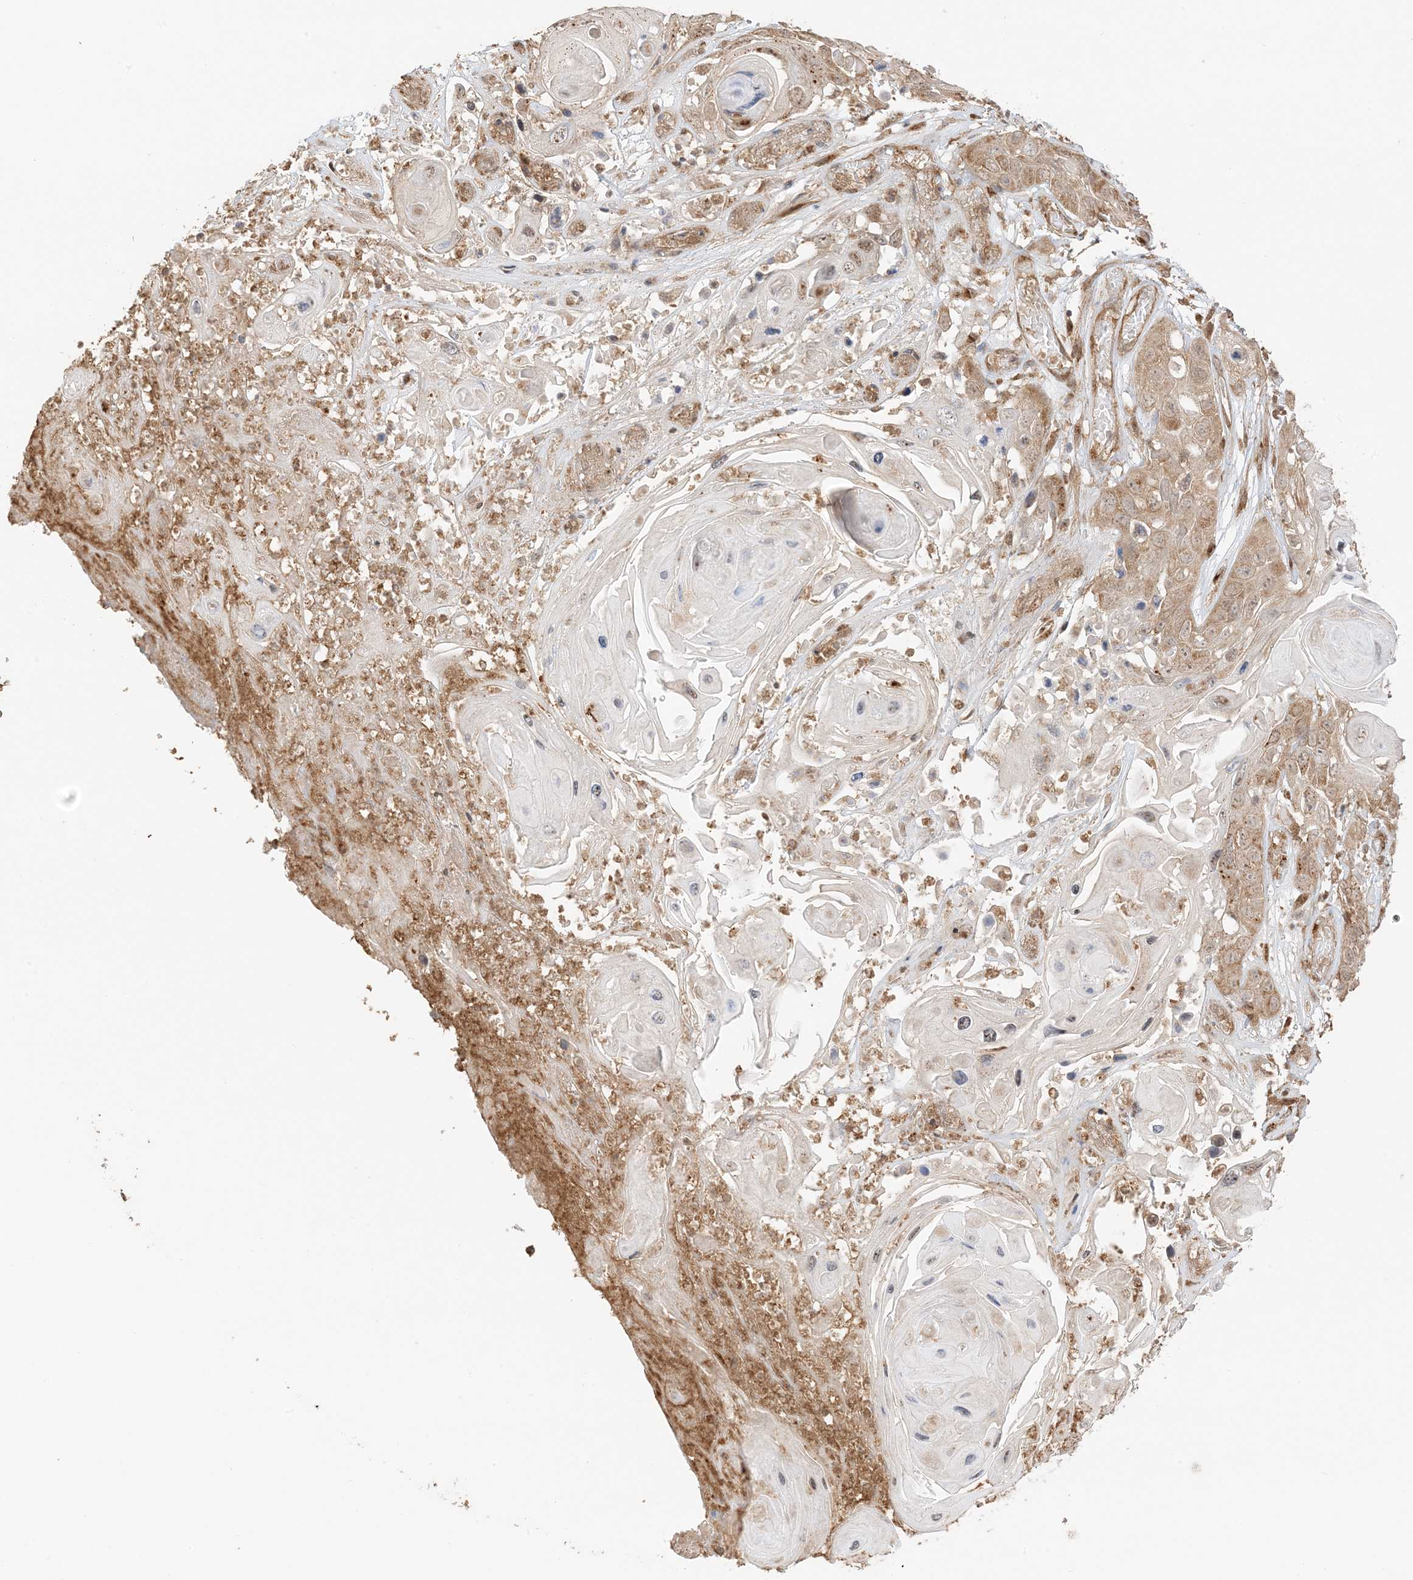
{"staining": {"intensity": "moderate", "quantity": ">75%", "location": "cytoplasmic/membranous"}, "tissue": "skin cancer", "cell_type": "Tumor cells", "image_type": "cancer", "snomed": [{"axis": "morphology", "description": "Squamous cell carcinoma, NOS"}, {"axis": "topography", "description": "Skin"}], "caption": "Immunohistochemical staining of human skin cancer (squamous cell carcinoma) reveals moderate cytoplasmic/membranous protein expression in about >75% of tumor cells.", "gene": "UBAP2L", "patient": {"sex": "male", "age": 55}}